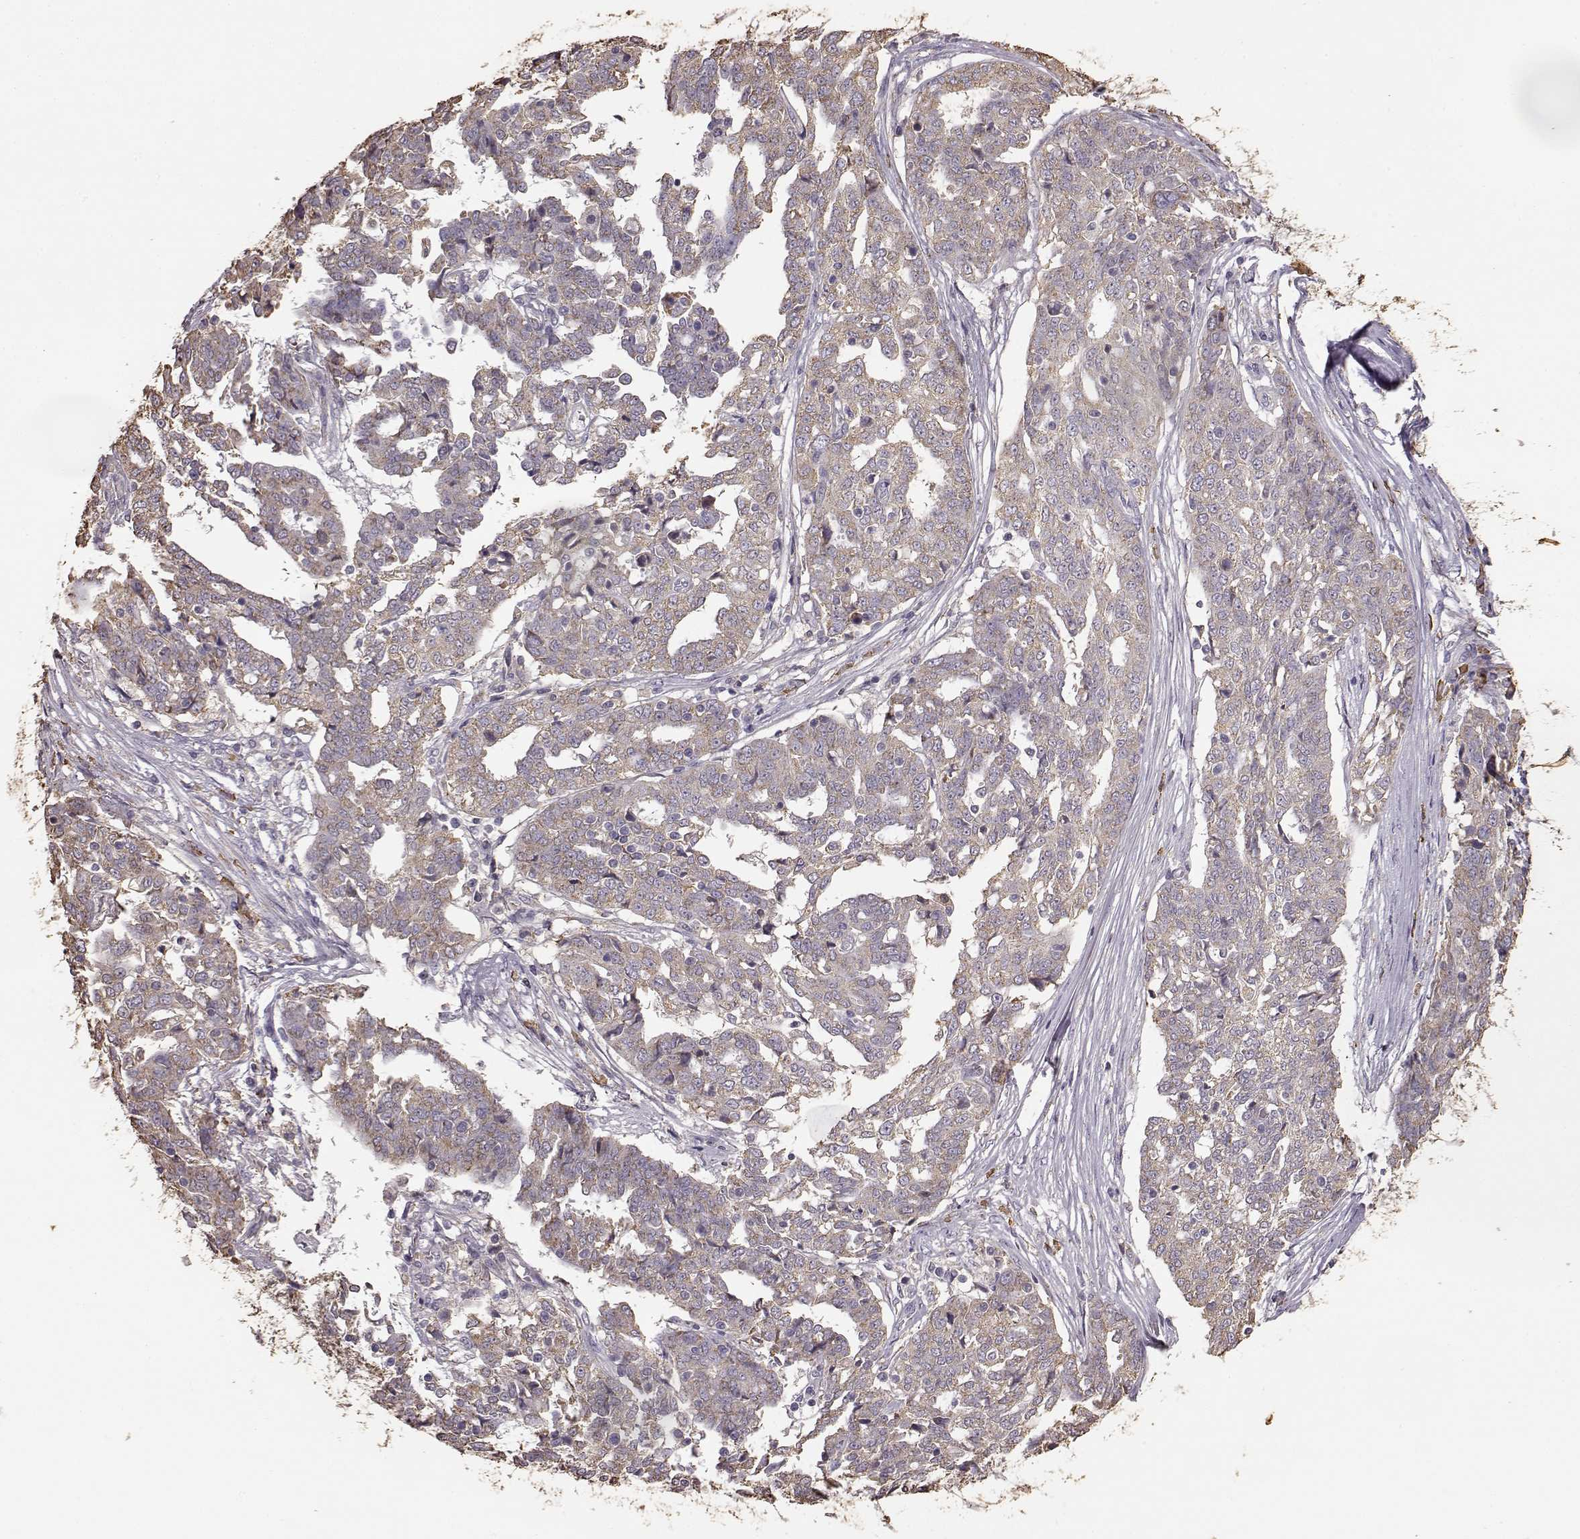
{"staining": {"intensity": "weak", "quantity": "<25%", "location": "cytoplasmic/membranous"}, "tissue": "ovarian cancer", "cell_type": "Tumor cells", "image_type": "cancer", "snomed": [{"axis": "morphology", "description": "Cystadenocarcinoma, serous, NOS"}, {"axis": "topography", "description": "Ovary"}], "caption": "Tumor cells are negative for brown protein staining in ovarian serous cystadenocarcinoma.", "gene": "GABRG3", "patient": {"sex": "female", "age": 67}}